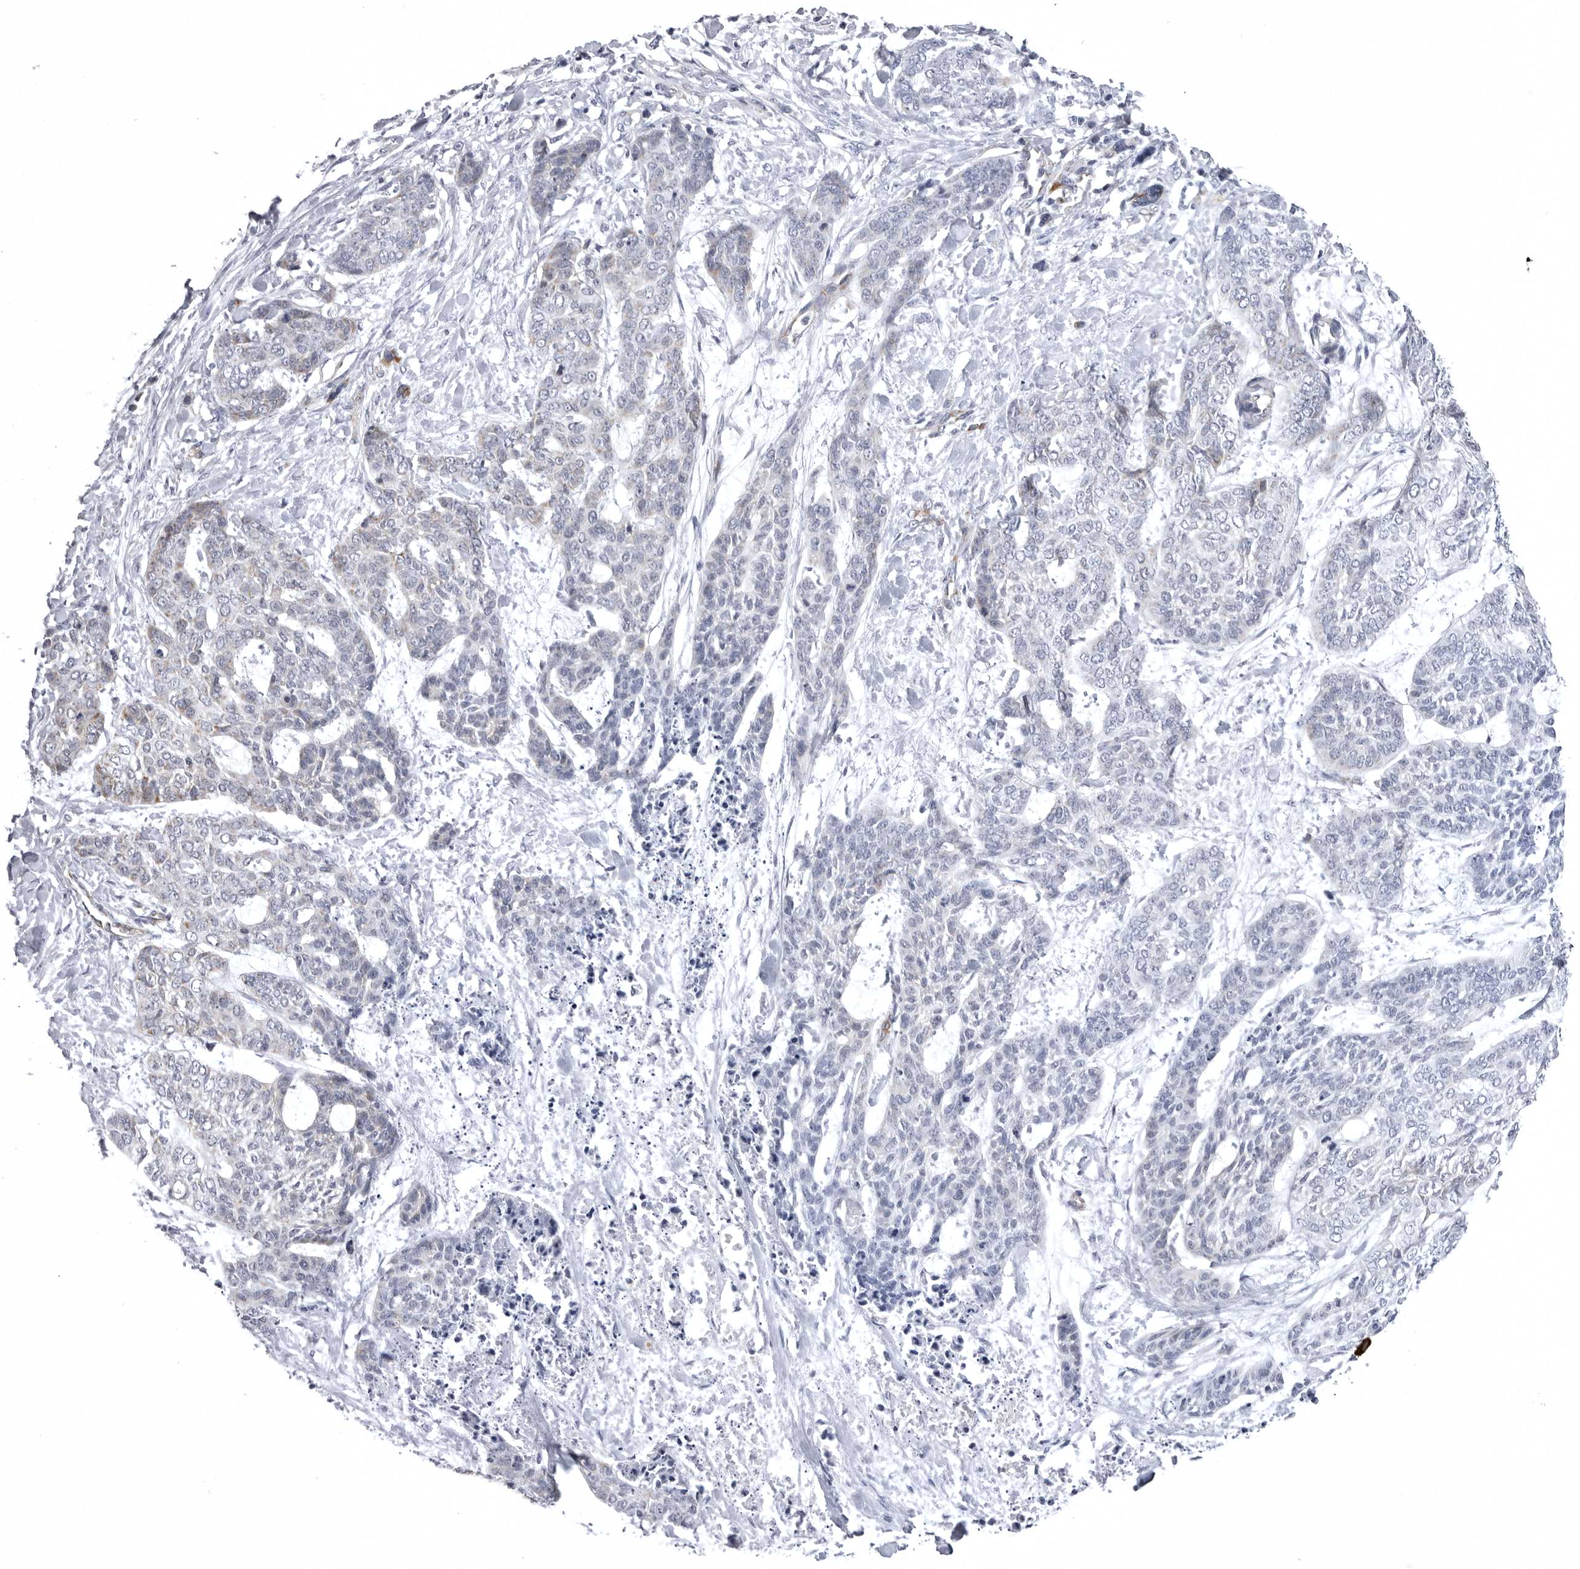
{"staining": {"intensity": "negative", "quantity": "none", "location": "none"}, "tissue": "skin cancer", "cell_type": "Tumor cells", "image_type": "cancer", "snomed": [{"axis": "morphology", "description": "Basal cell carcinoma"}, {"axis": "topography", "description": "Skin"}], "caption": "DAB (3,3'-diaminobenzidine) immunohistochemical staining of basal cell carcinoma (skin) demonstrates no significant positivity in tumor cells.", "gene": "TUFM", "patient": {"sex": "female", "age": 64}}